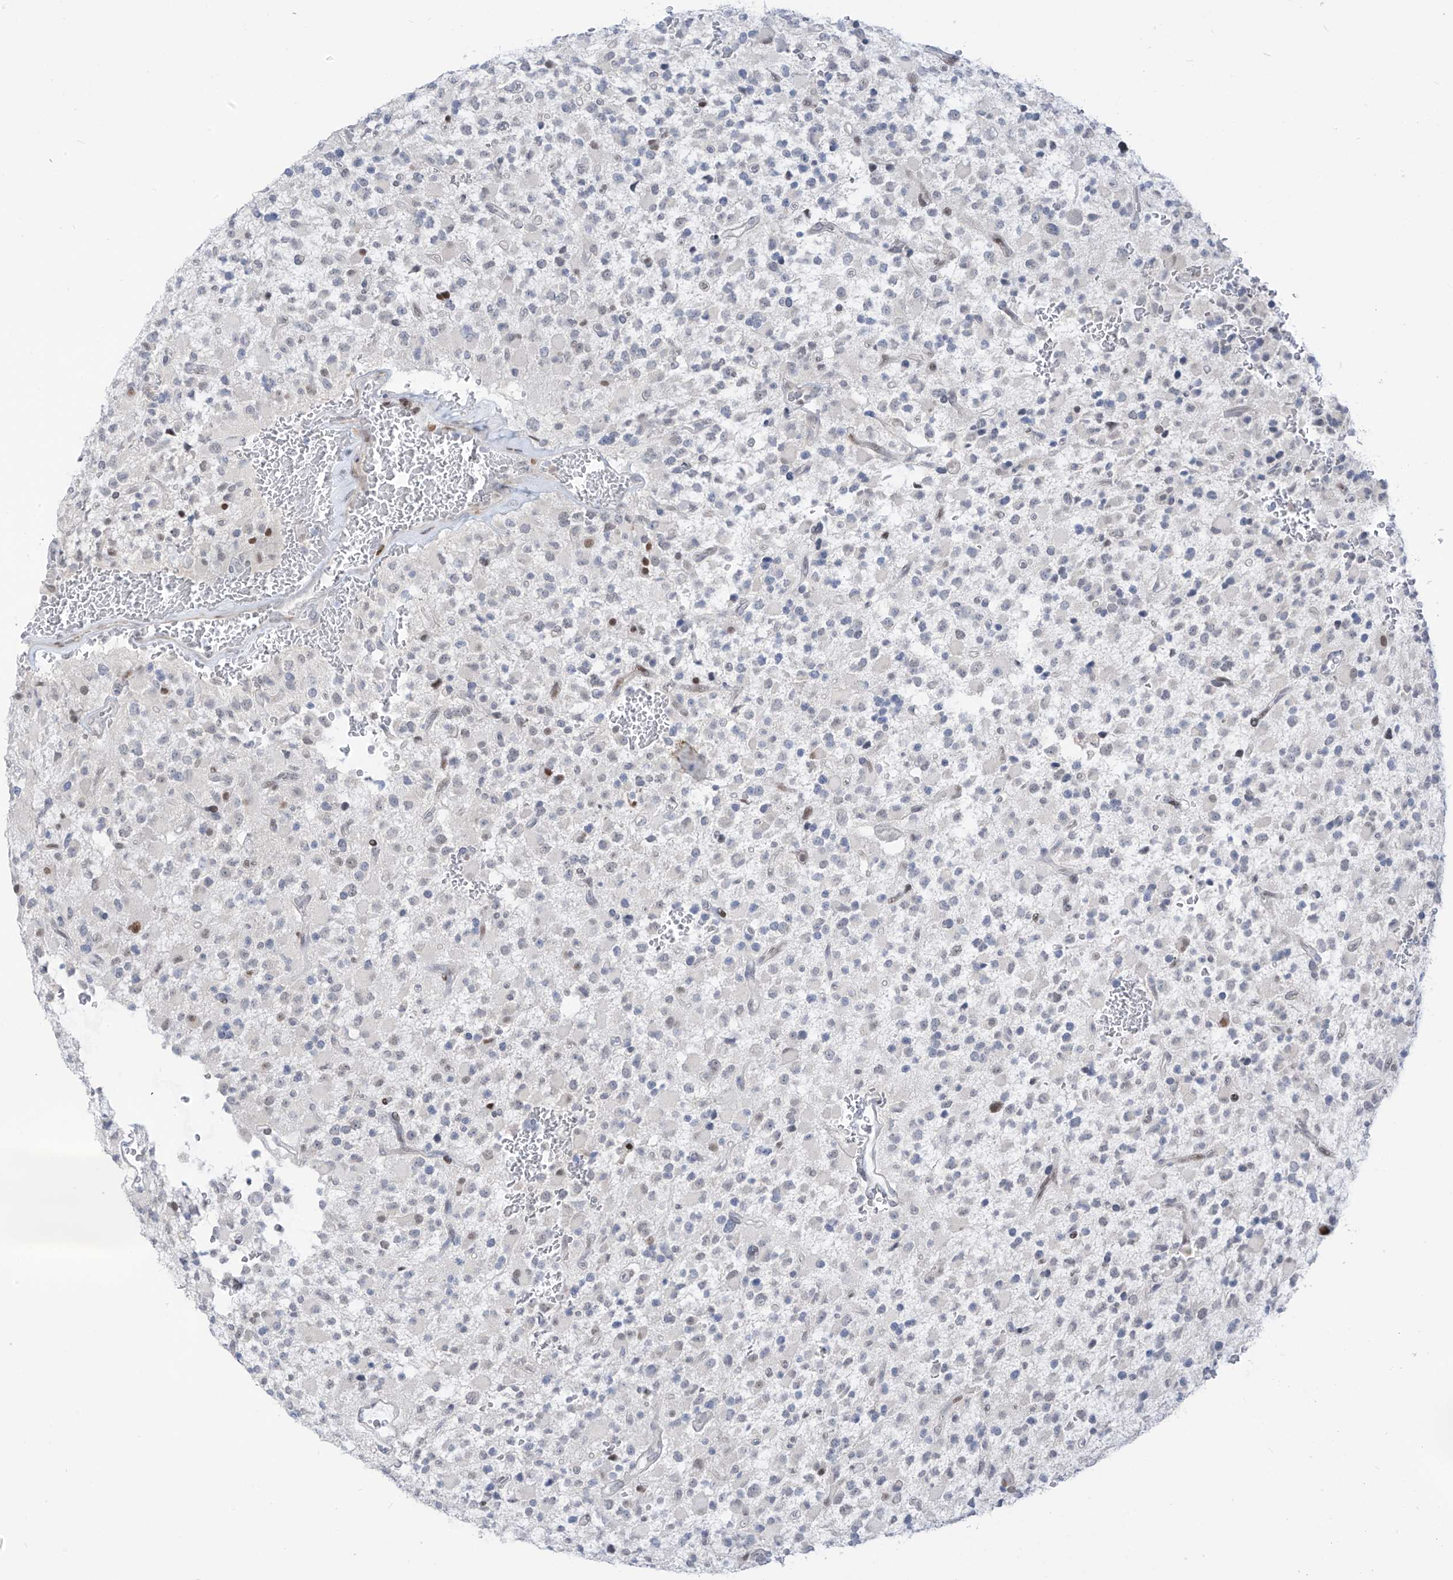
{"staining": {"intensity": "negative", "quantity": "none", "location": "none"}, "tissue": "glioma", "cell_type": "Tumor cells", "image_type": "cancer", "snomed": [{"axis": "morphology", "description": "Glioma, malignant, High grade"}, {"axis": "topography", "description": "Brain"}], "caption": "This is an immunohistochemistry image of human high-grade glioma (malignant). There is no expression in tumor cells.", "gene": "LIN9", "patient": {"sex": "male", "age": 34}}